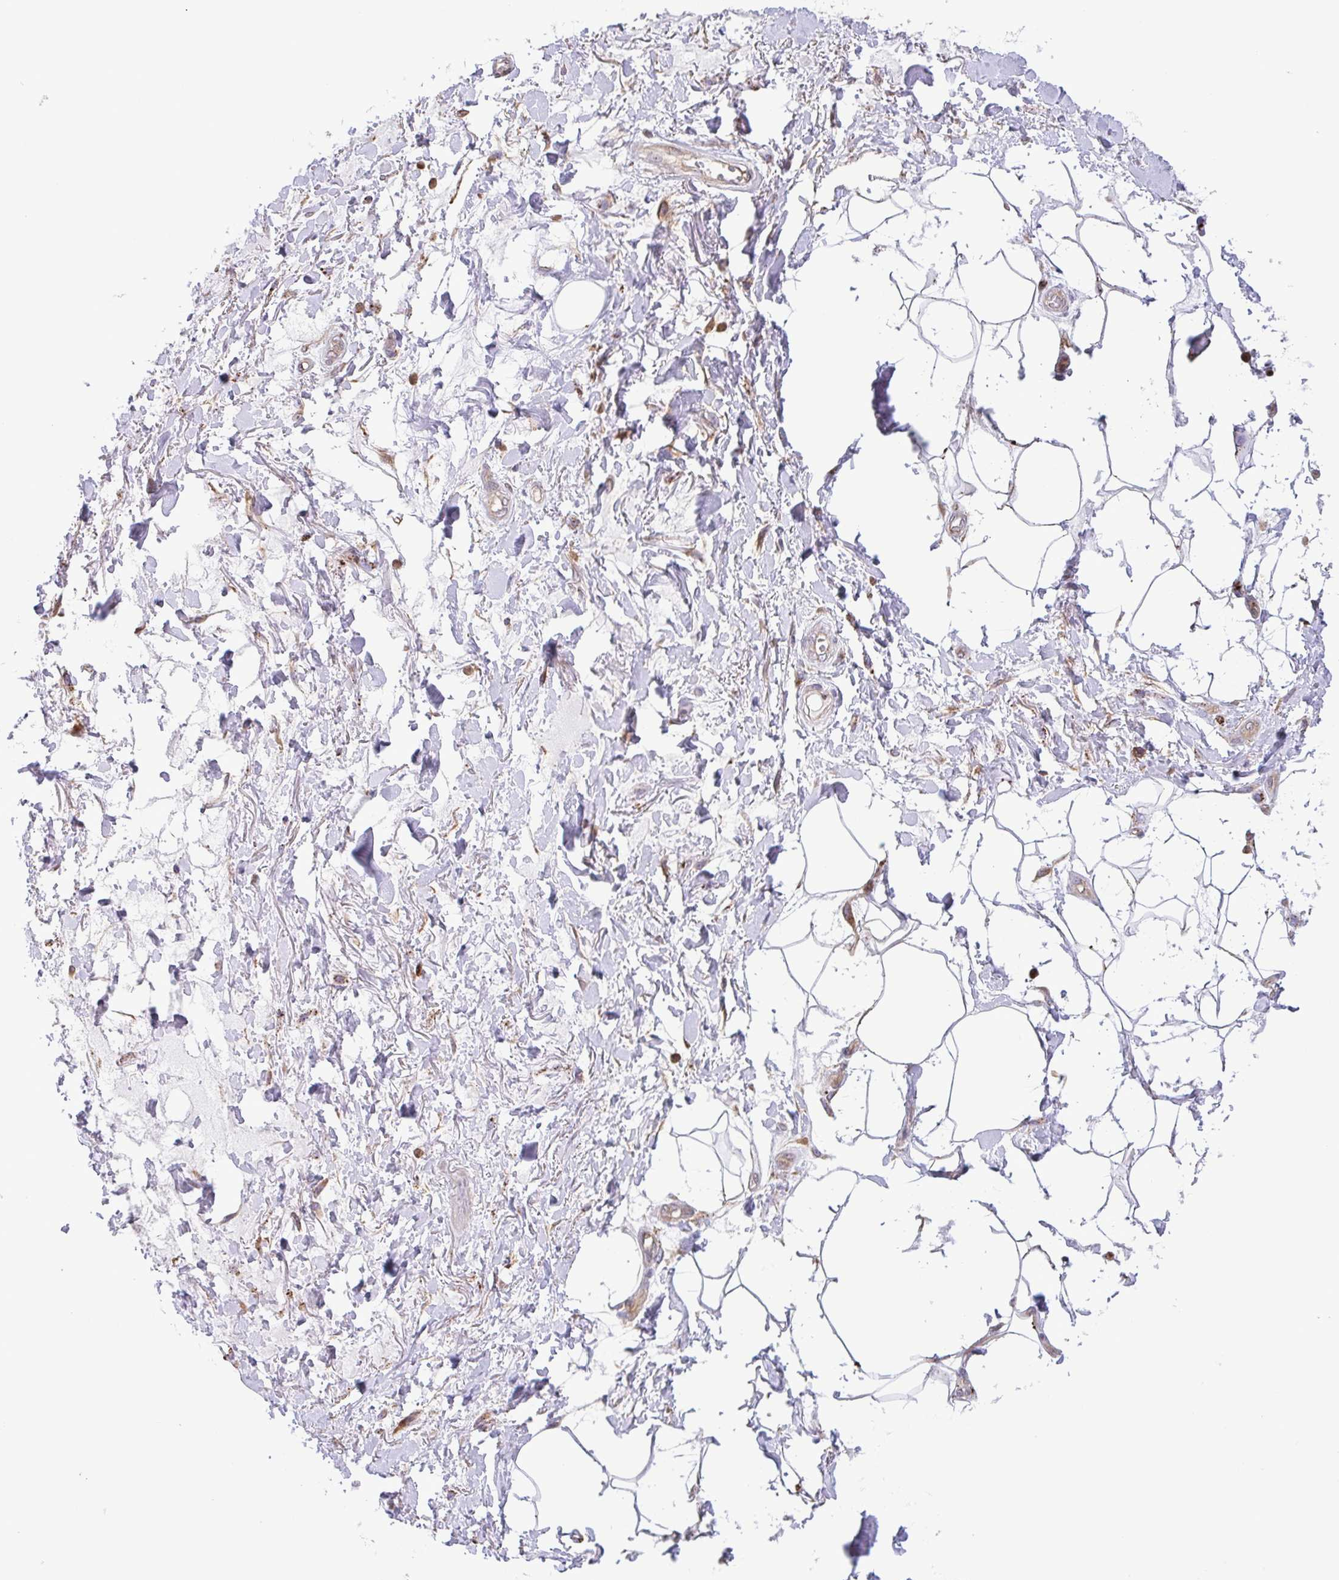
{"staining": {"intensity": "negative", "quantity": "none", "location": "none"}, "tissue": "adipose tissue", "cell_type": "Adipocytes", "image_type": "normal", "snomed": [{"axis": "morphology", "description": "Normal tissue, NOS"}, {"axis": "topography", "description": "Vagina"}, {"axis": "topography", "description": "Peripheral nerve tissue"}], "caption": "This photomicrograph is of normal adipose tissue stained with immunohistochemistry (IHC) to label a protein in brown with the nuclei are counter-stained blue. There is no staining in adipocytes.", "gene": "CHMP1B", "patient": {"sex": "female", "age": 71}}